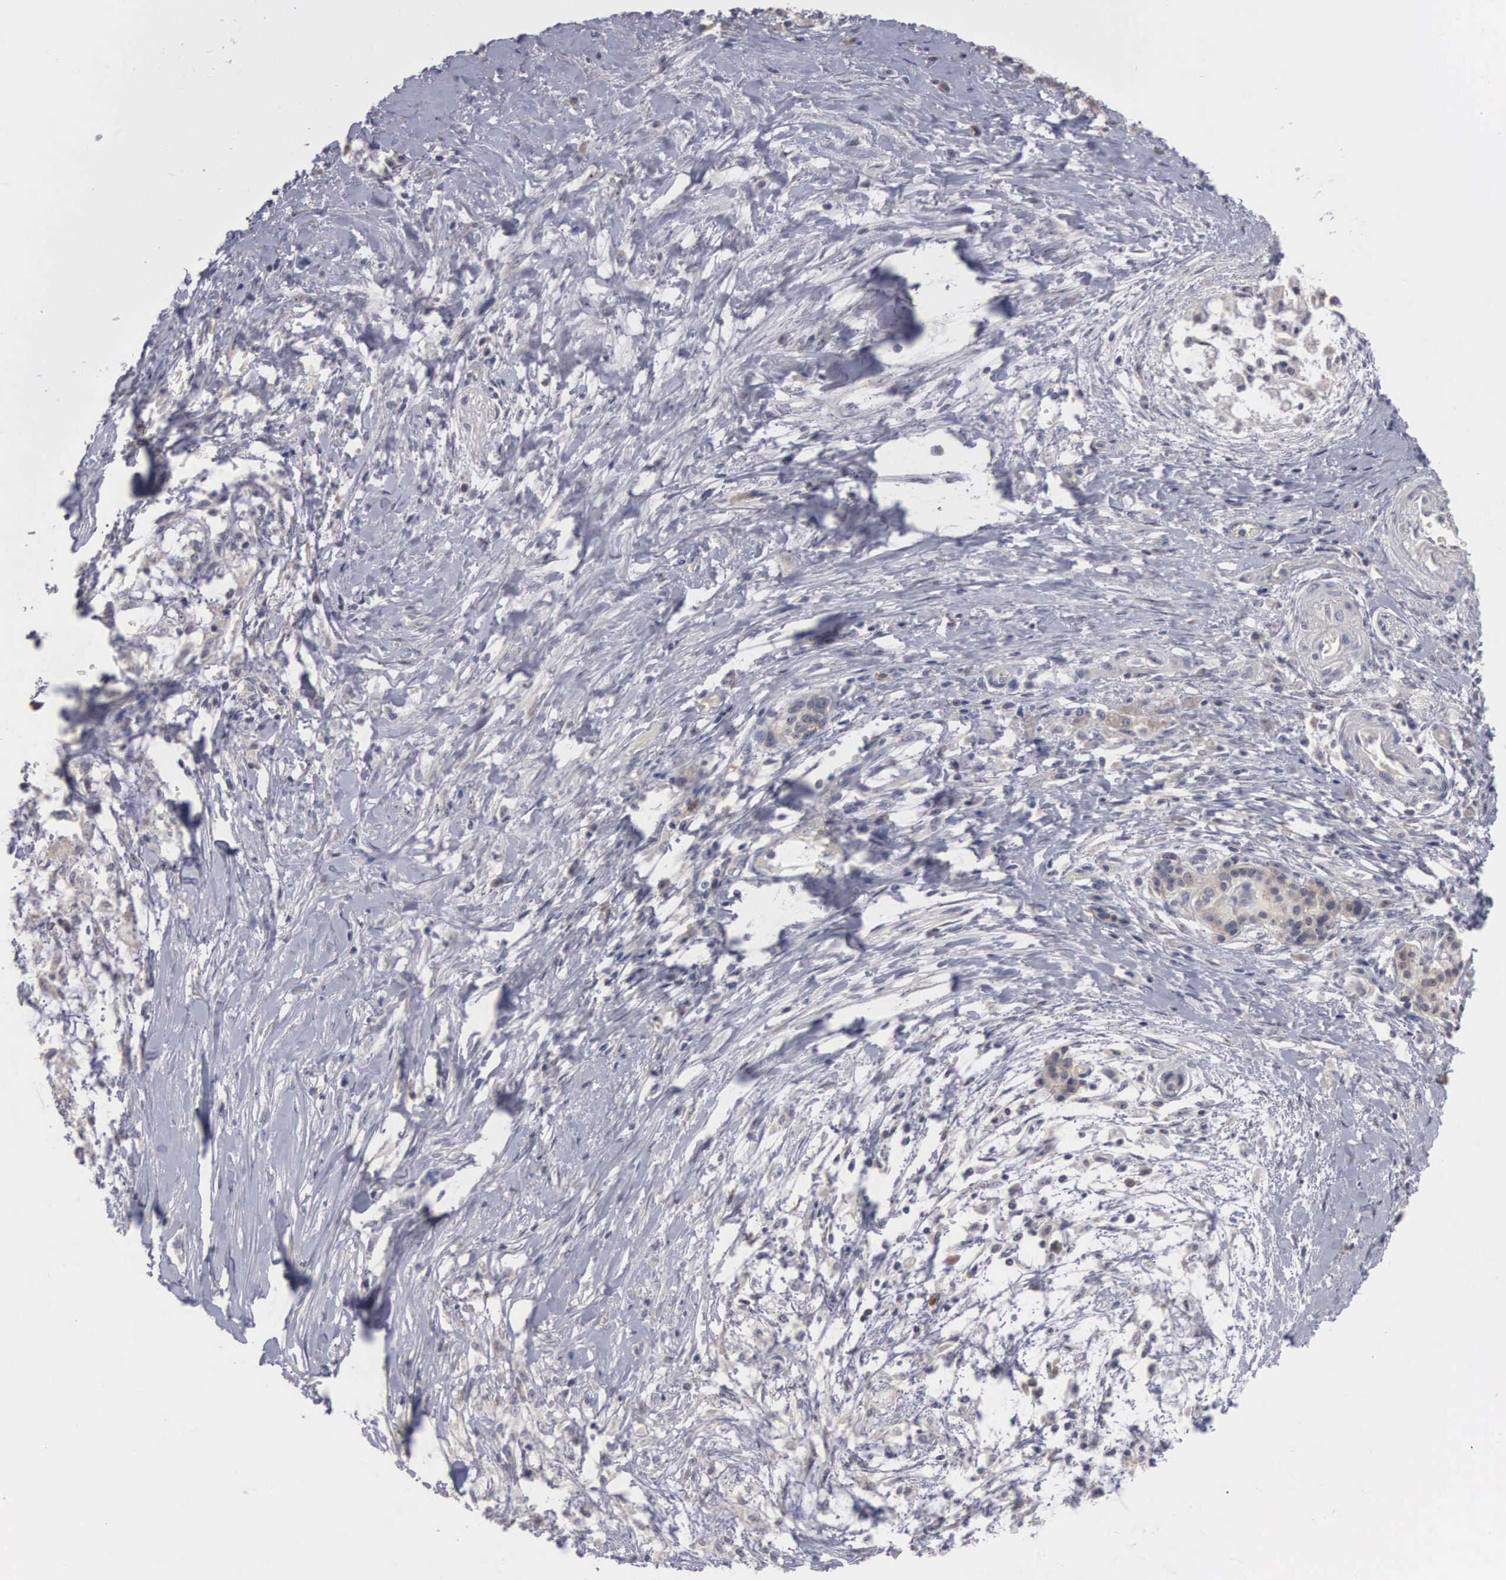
{"staining": {"intensity": "weak", "quantity": ">75%", "location": "cytoplasmic/membranous"}, "tissue": "pancreatic cancer", "cell_type": "Tumor cells", "image_type": "cancer", "snomed": [{"axis": "morphology", "description": "Adenocarcinoma, NOS"}, {"axis": "topography", "description": "Pancreas"}], "caption": "Pancreatic adenocarcinoma stained with a brown dye shows weak cytoplasmic/membranous positive staining in approximately >75% of tumor cells.", "gene": "AMN", "patient": {"sex": "female", "age": 64}}